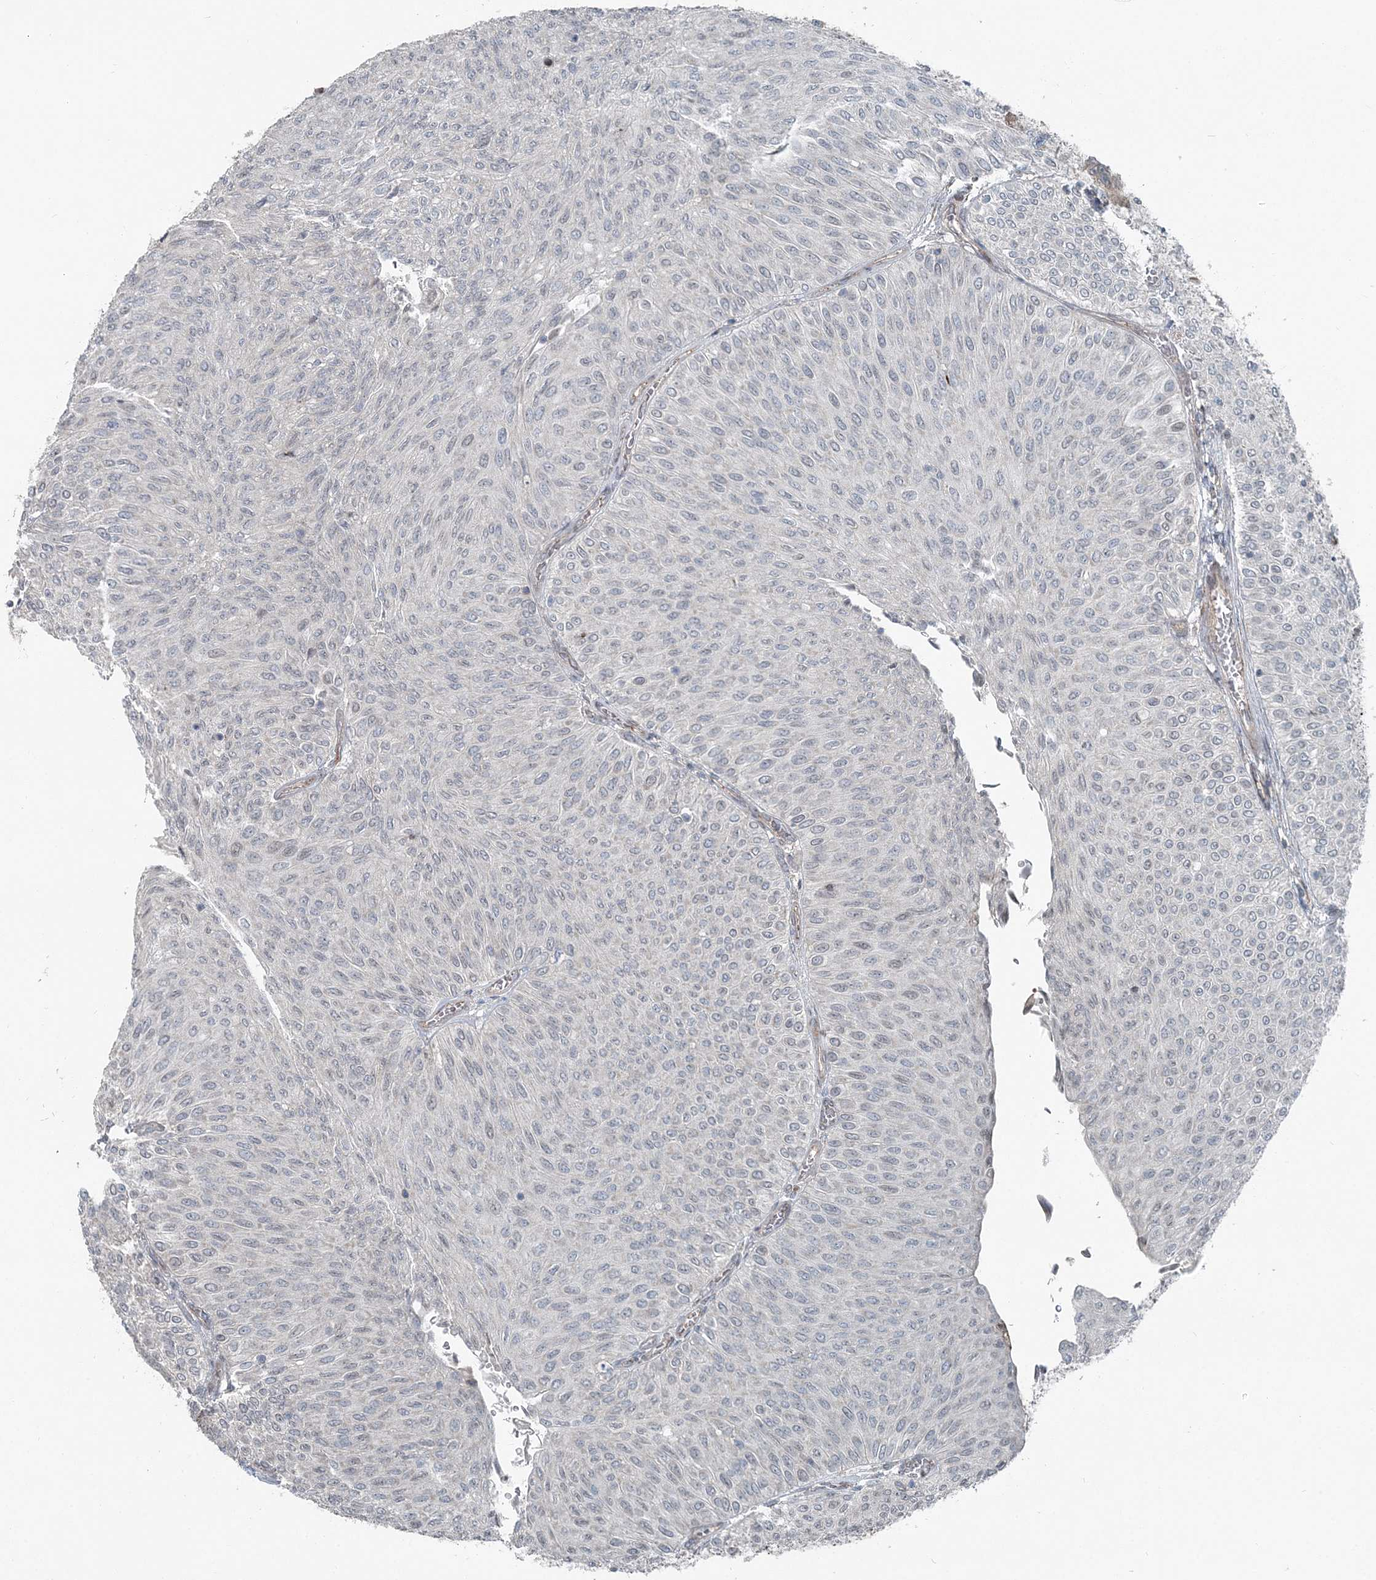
{"staining": {"intensity": "negative", "quantity": "none", "location": "none"}, "tissue": "urothelial cancer", "cell_type": "Tumor cells", "image_type": "cancer", "snomed": [{"axis": "morphology", "description": "Urothelial carcinoma, Low grade"}, {"axis": "topography", "description": "Urinary bladder"}], "caption": "IHC of urothelial carcinoma (low-grade) shows no expression in tumor cells.", "gene": "FBXL17", "patient": {"sex": "male", "age": 78}}